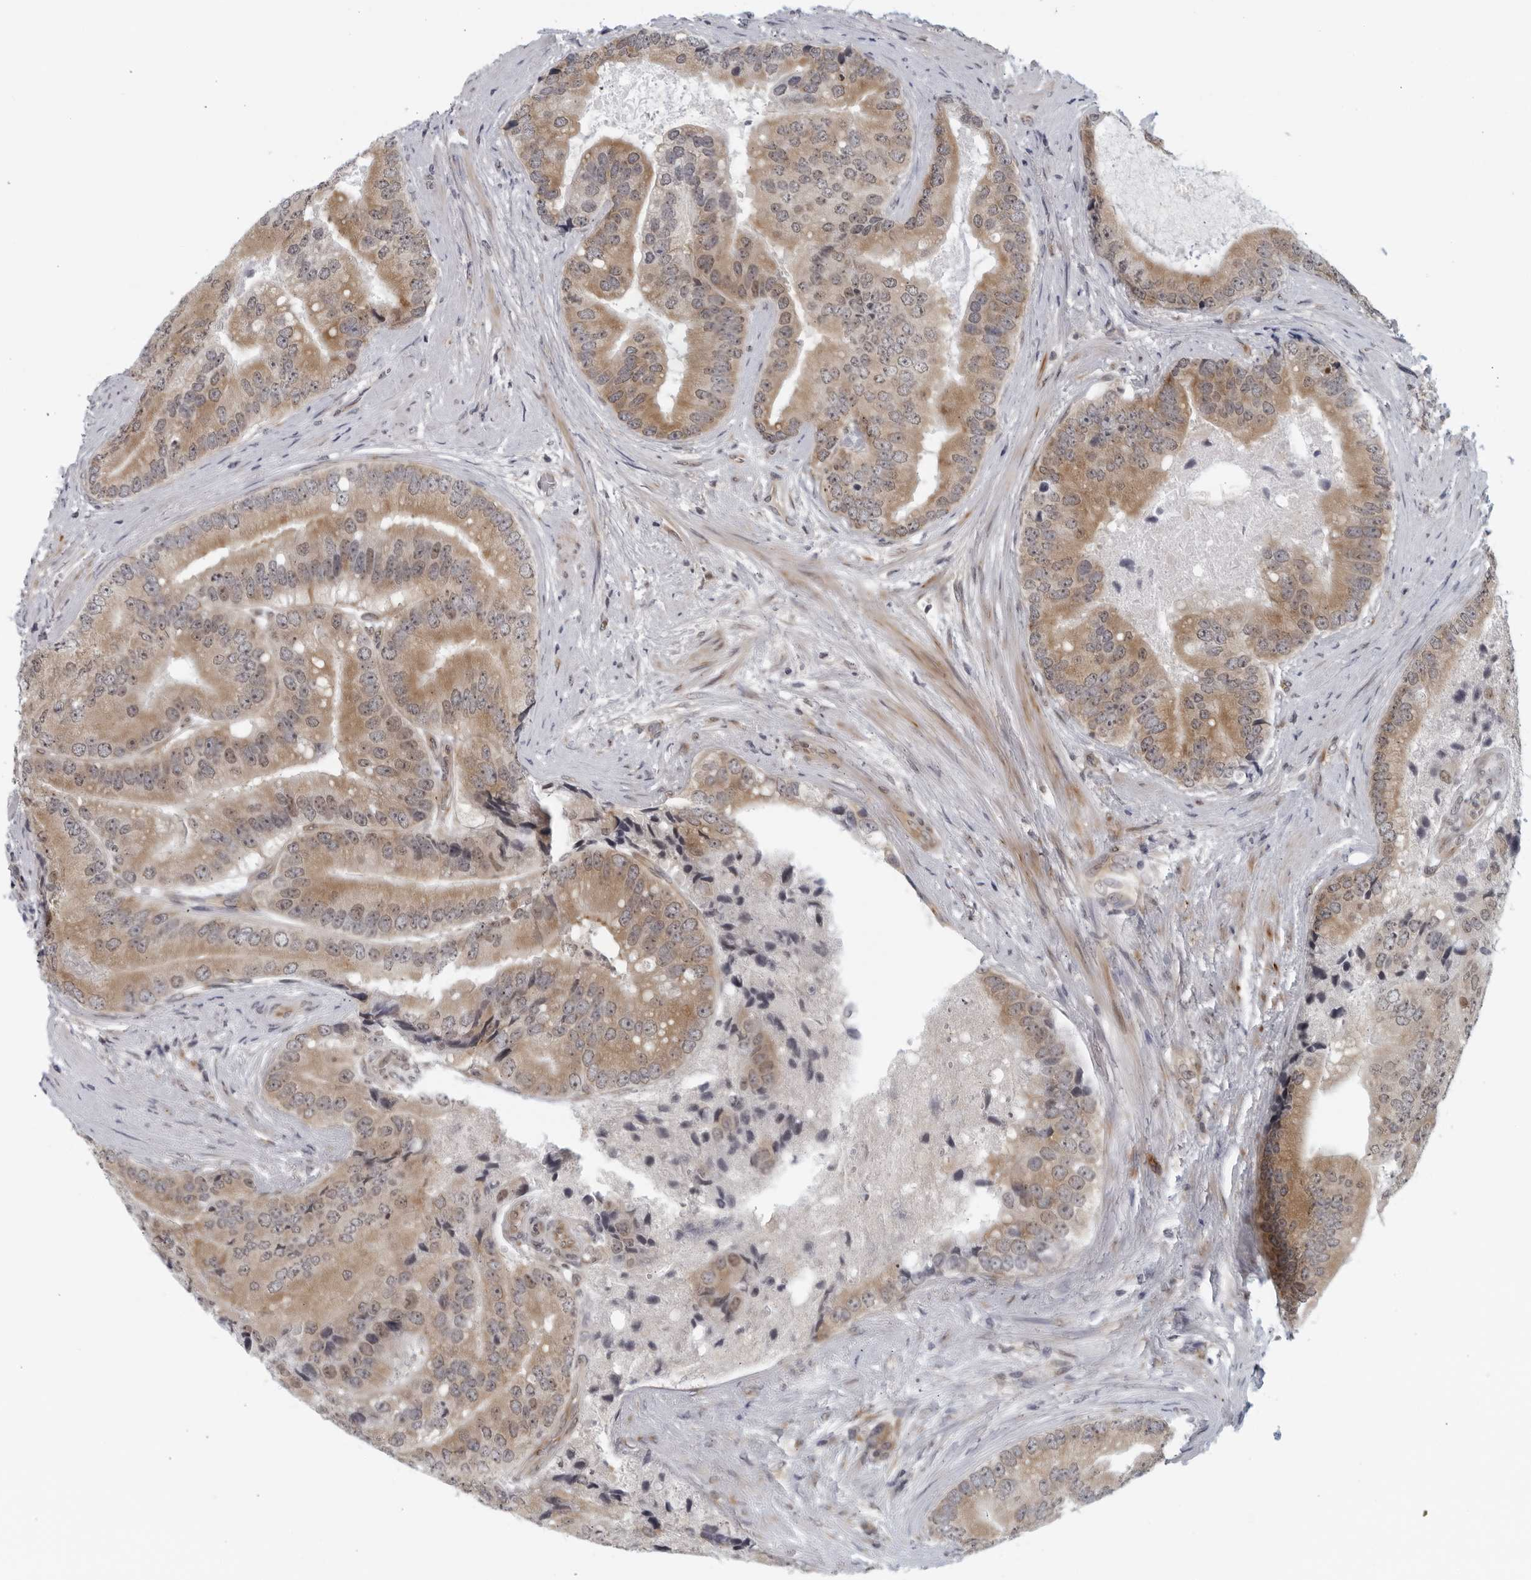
{"staining": {"intensity": "moderate", "quantity": ">75%", "location": "cytoplasmic/membranous"}, "tissue": "prostate cancer", "cell_type": "Tumor cells", "image_type": "cancer", "snomed": [{"axis": "morphology", "description": "Adenocarcinoma, High grade"}, {"axis": "topography", "description": "Prostate"}], "caption": "About >75% of tumor cells in human prostate high-grade adenocarcinoma demonstrate moderate cytoplasmic/membranous protein positivity as visualized by brown immunohistochemical staining.", "gene": "RC3H1", "patient": {"sex": "male", "age": 70}}